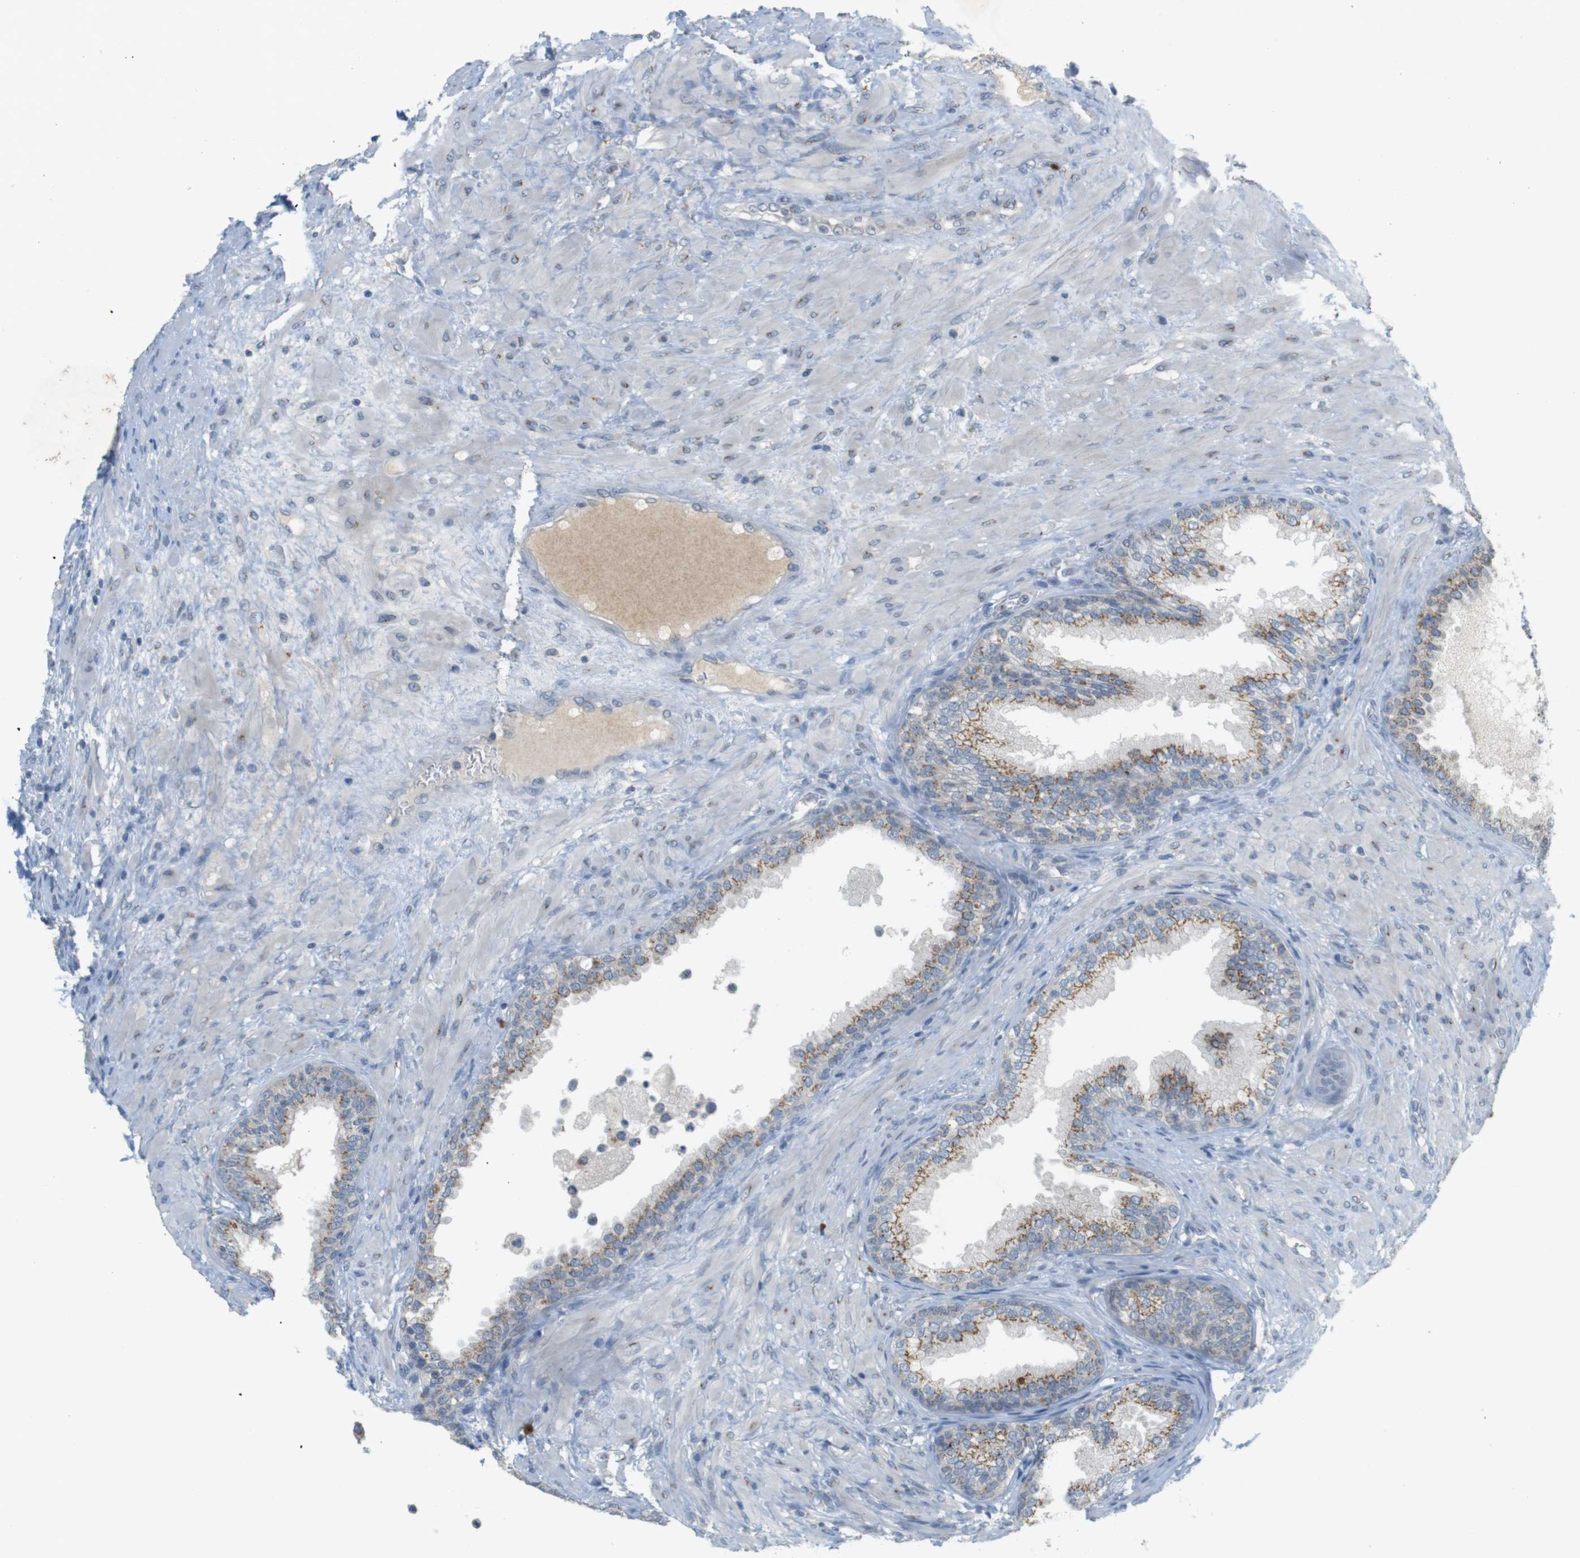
{"staining": {"intensity": "moderate", "quantity": ">75%", "location": "cytoplasmic/membranous"}, "tissue": "prostate", "cell_type": "Glandular cells", "image_type": "normal", "snomed": [{"axis": "morphology", "description": "Normal tissue, NOS"}, {"axis": "topography", "description": "Prostate"}], "caption": "Moderate cytoplasmic/membranous expression for a protein is identified in approximately >75% of glandular cells of unremarkable prostate using immunohistochemistry.", "gene": "YIPF3", "patient": {"sex": "male", "age": 76}}